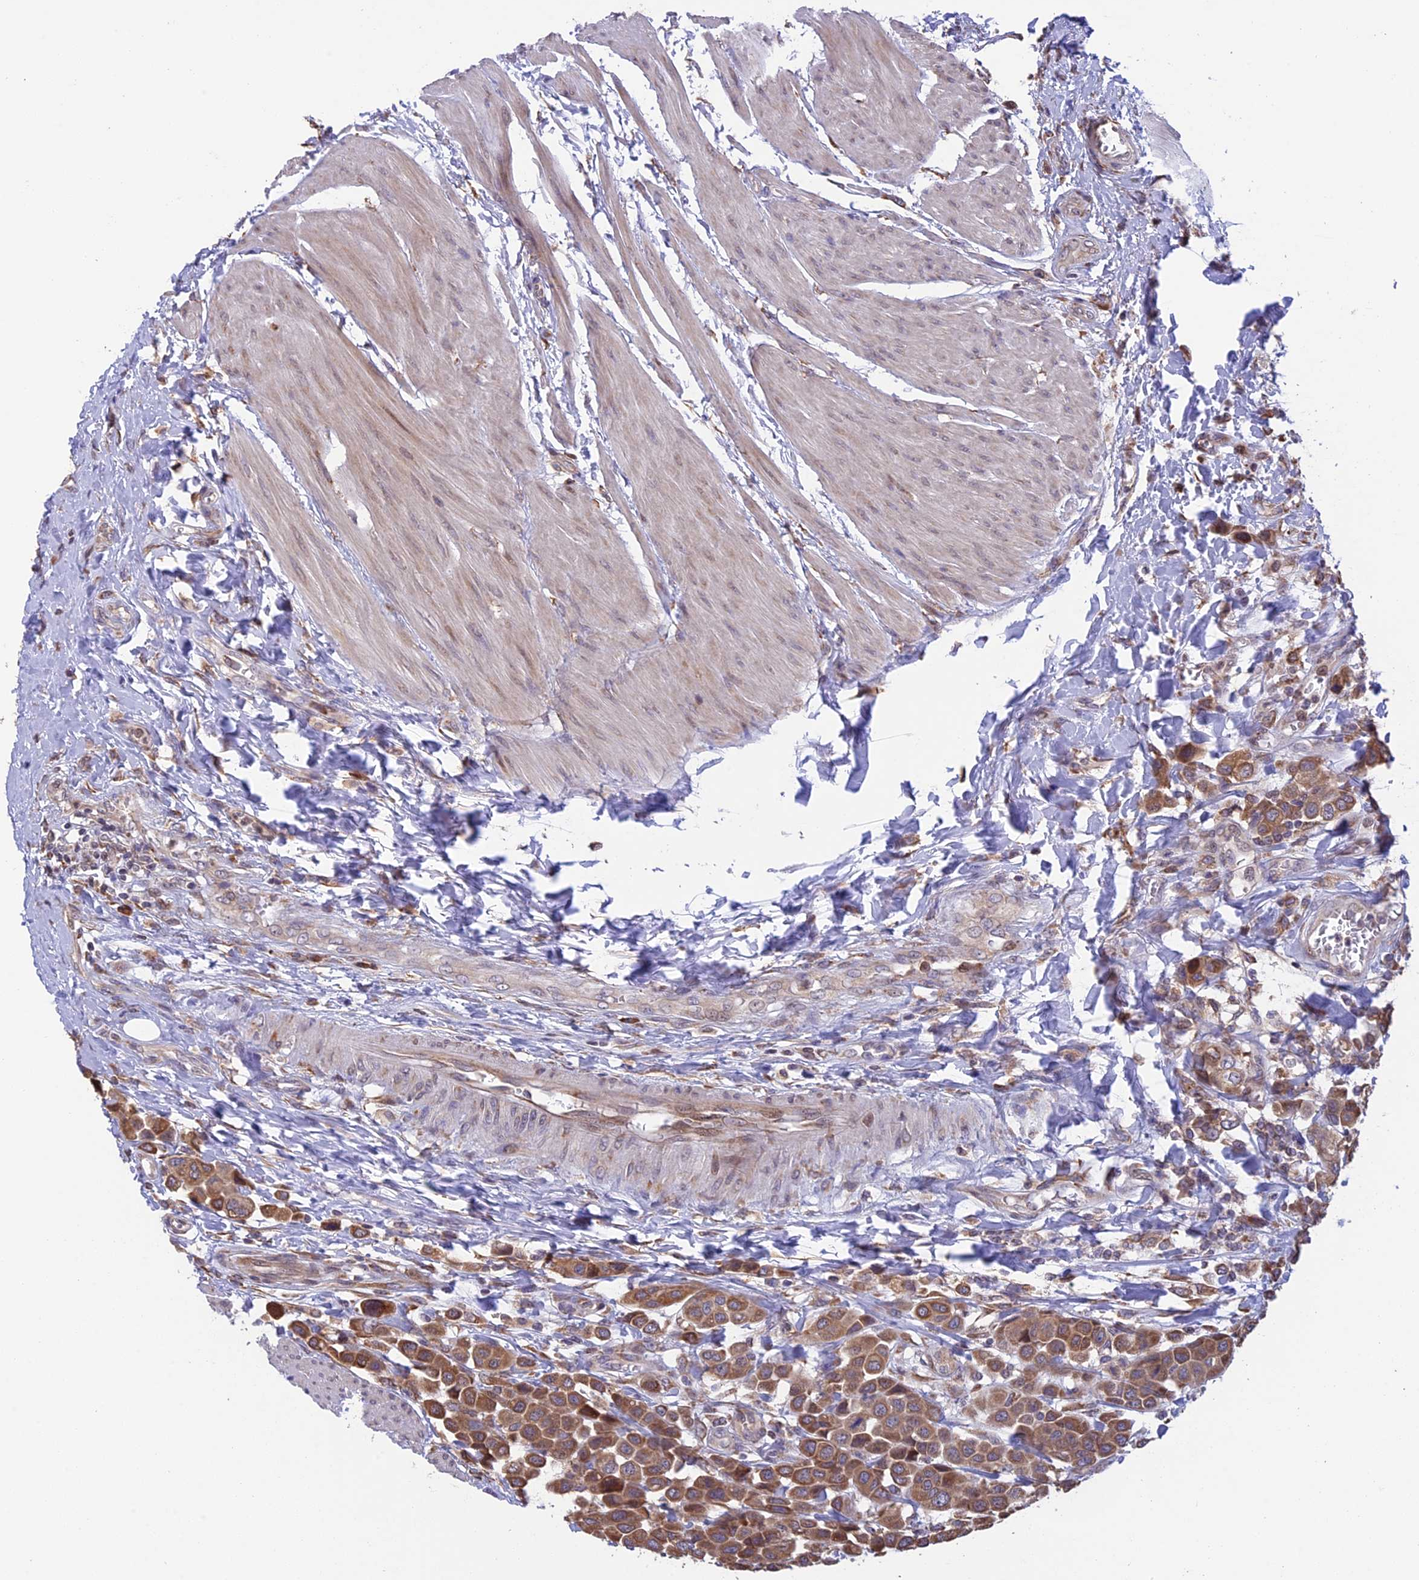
{"staining": {"intensity": "moderate", "quantity": ">75%", "location": "cytoplasmic/membranous"}, "tissue": "urothelial cancer", "cell_type": "Tumor cells", "image_type": "cancer", "snomed": [{"axis": "morphology", "description": "Urothelial carcinoma, High grade"}, {"axis": "topography", "description": "Urinary bladder"}], "caption": "This photomicrograph demonstrates immunohistochemistry staining of urothelial cancer, with medium moderate cytoplasmic/membranous staining in approximately >75% of tumor cells.", "gene": "DMRTA2", "patient": {"sex": "male", "age": 50}}